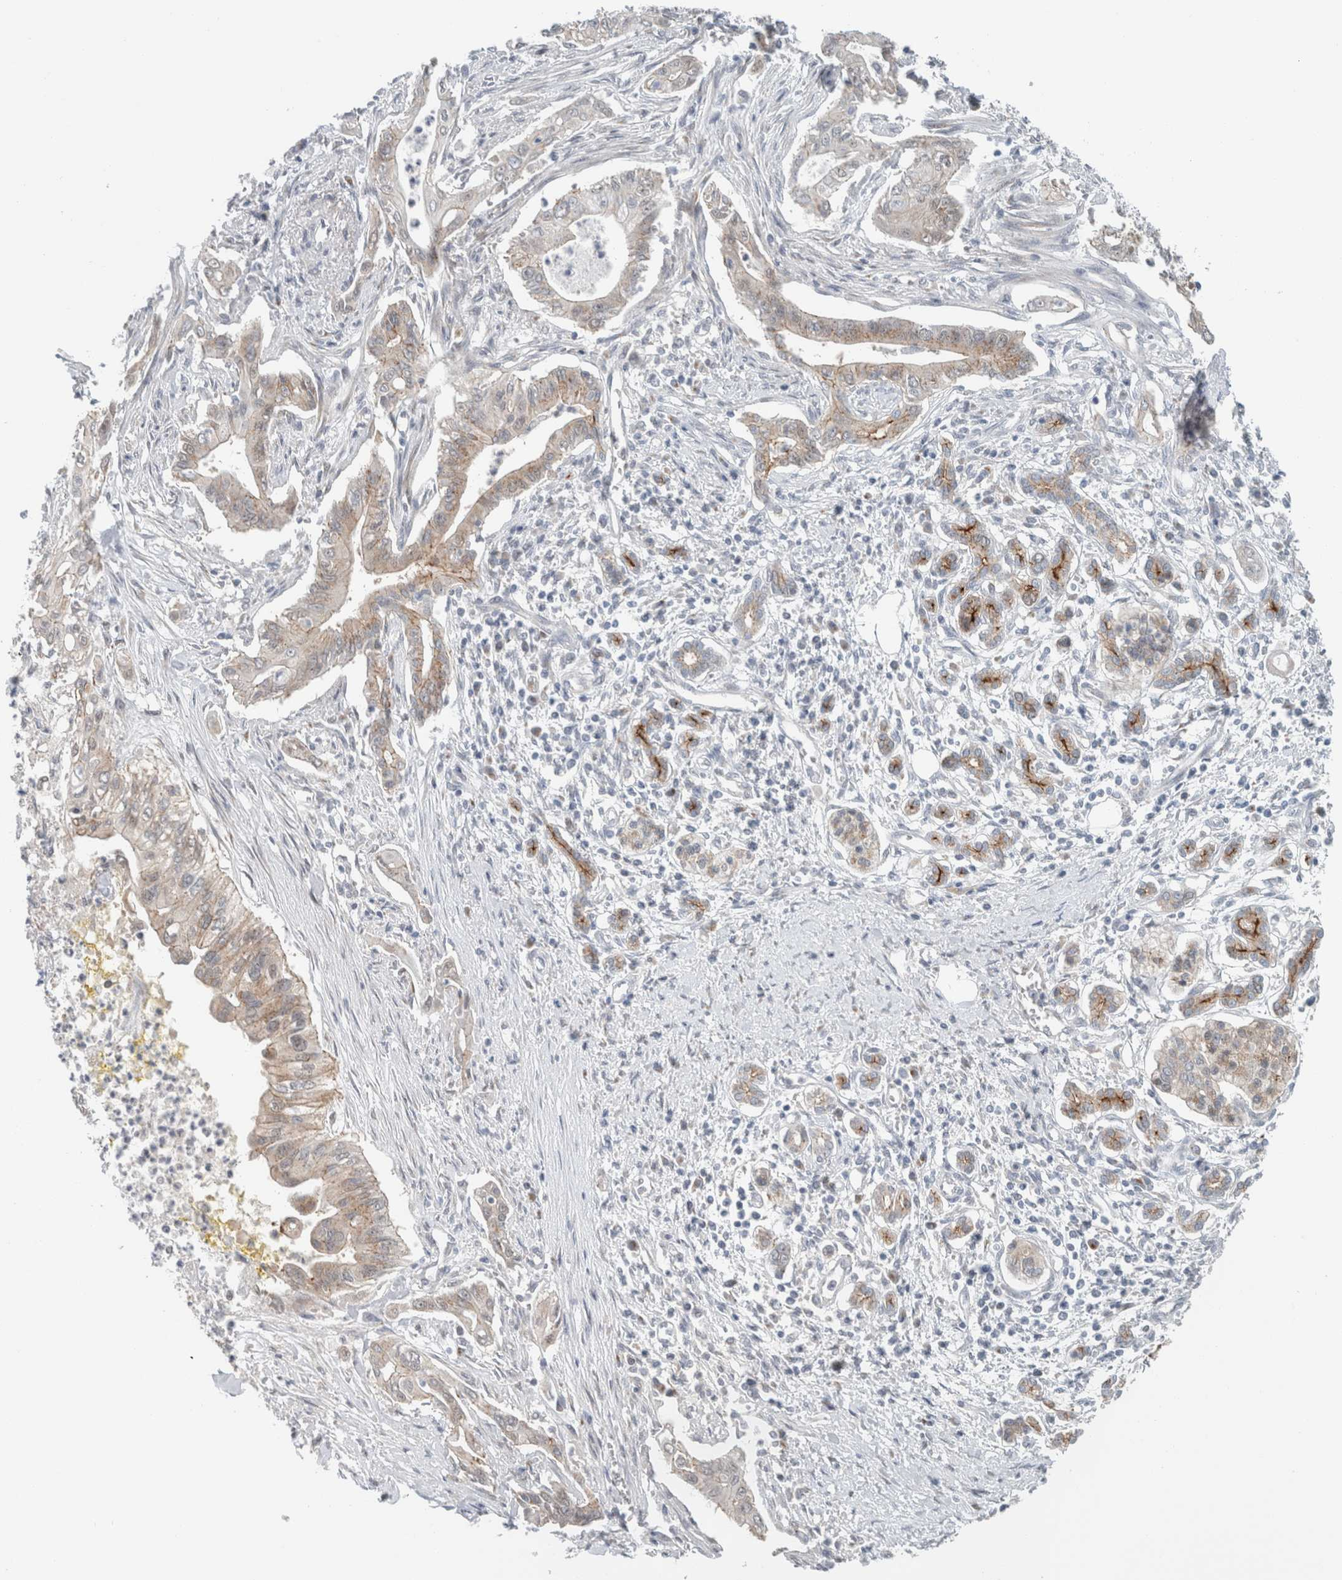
{"staining": {"intensity": "moderate", "quantity": "25%-75%", "location": "cytoplasmic/membranous"}, "tissue": "pancreatic cancer", "cell_type": "Tumor cells", "image_type": "cancer", "snomed": [{"axis": "morphology", "description": "Adenocarcinoma, NOS"}, {"axis": "topography", "description": "Pancreas"}], "caption": "Protein expression analysis of human pancreatic cancer (adenocarcinoma) reveals moderate cytoplasmic/membranous positivity in approximately 25%-75% of tumor cells.", "gene": "CRAT", "patient": {"sex": "male", "age": 58}}